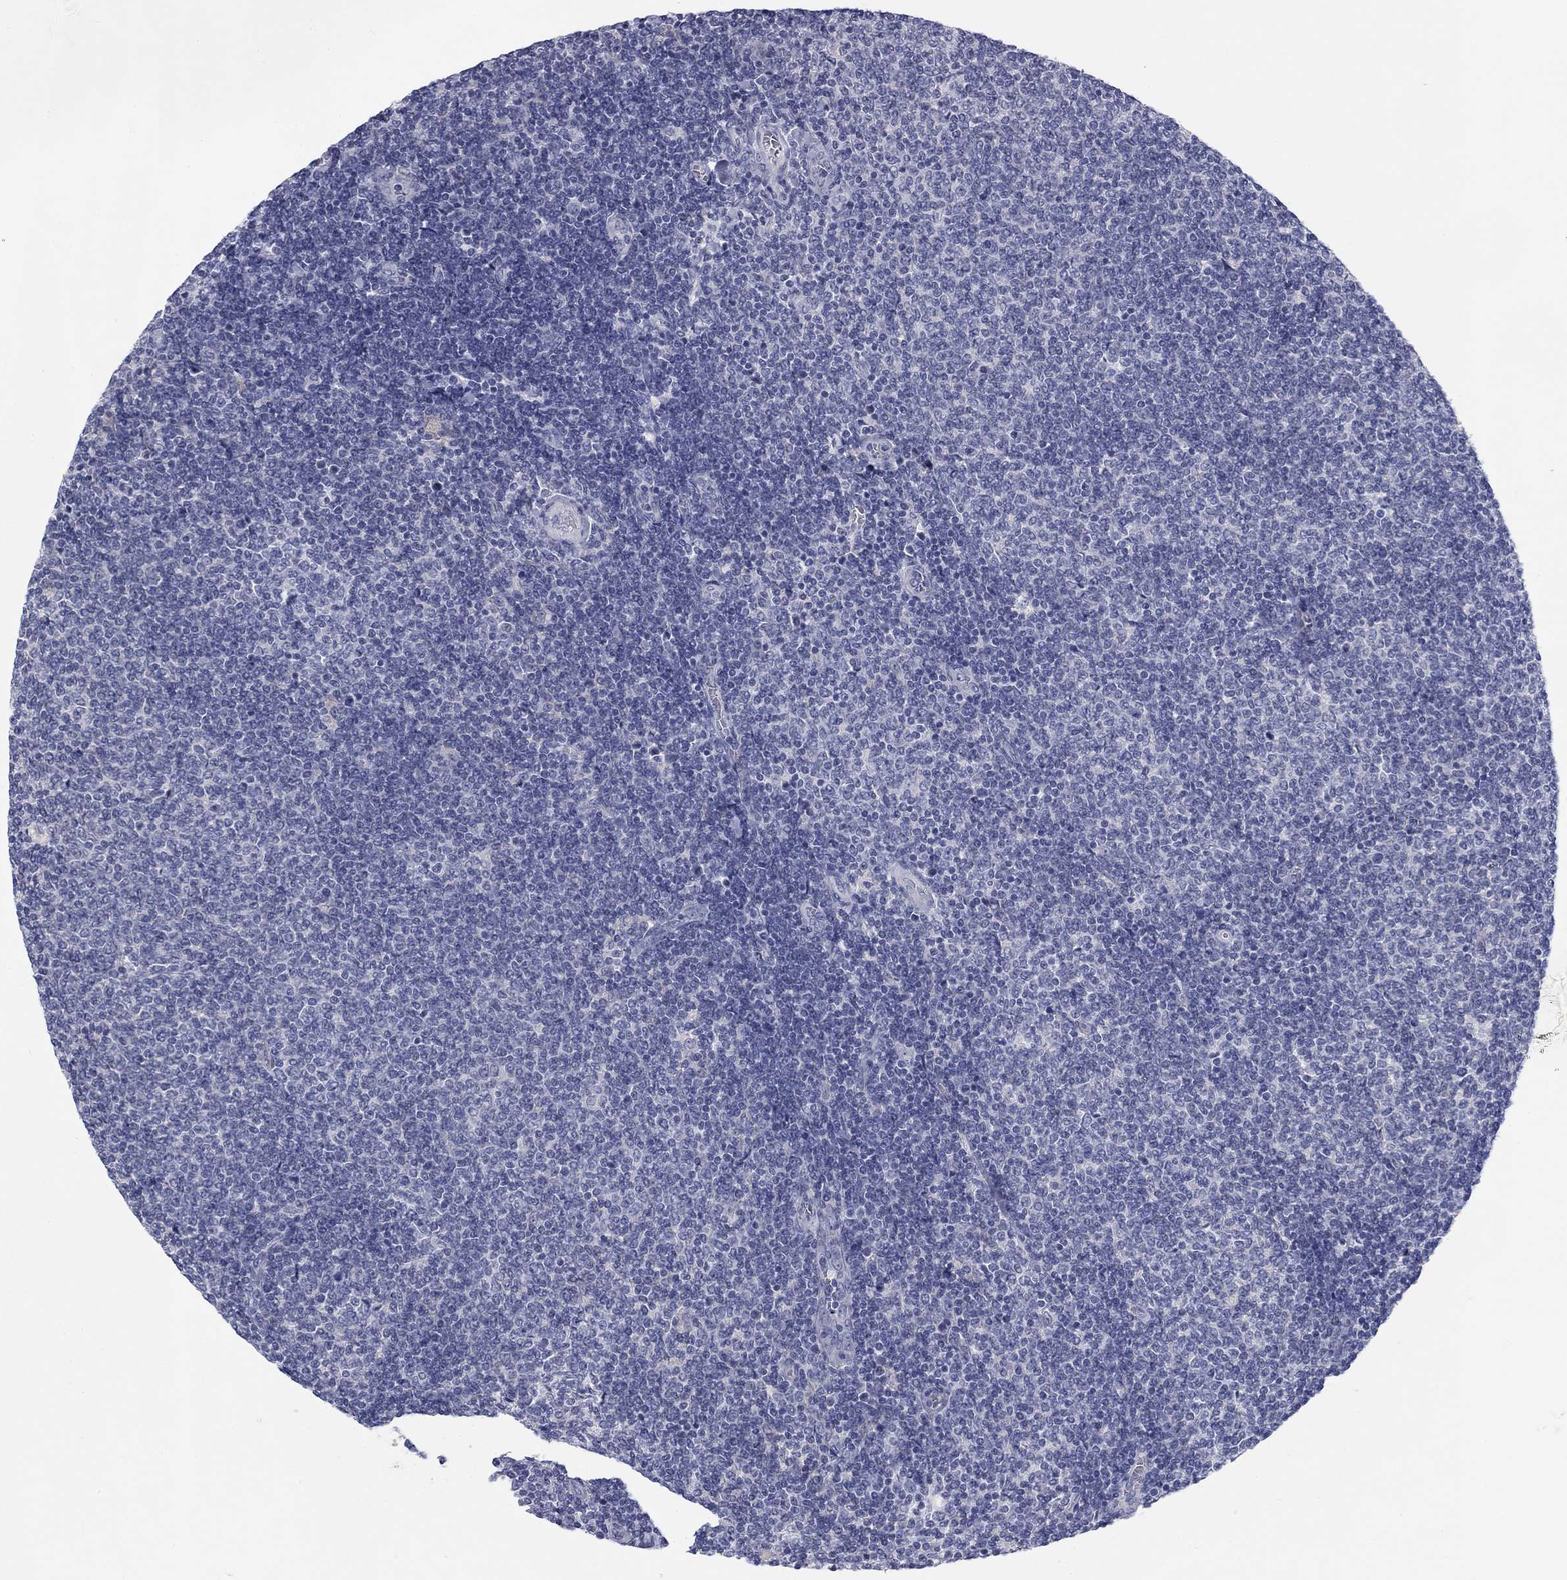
{"staining": {"intensity": "negative", "quantity": "none", "location": "none"}, "tissue": "lymphoma", "cell_type": "Tumor cells", "image_type": "cancer", "snomed": [{"axis": "morphology", "description": "Malignant lymphoma, non-Hodgkin's type, Low grade"}, {"axis": "topography", "description": "Lymph node"}], "caption": "Tumor cells show no significant staining in malignant lymphoma, non-Hodgkin's type (low-grade). (DAB IHC with hematoxylin counter stain).", "gene": "CALB1", "patient": {"sex": "male", "age": 52}}